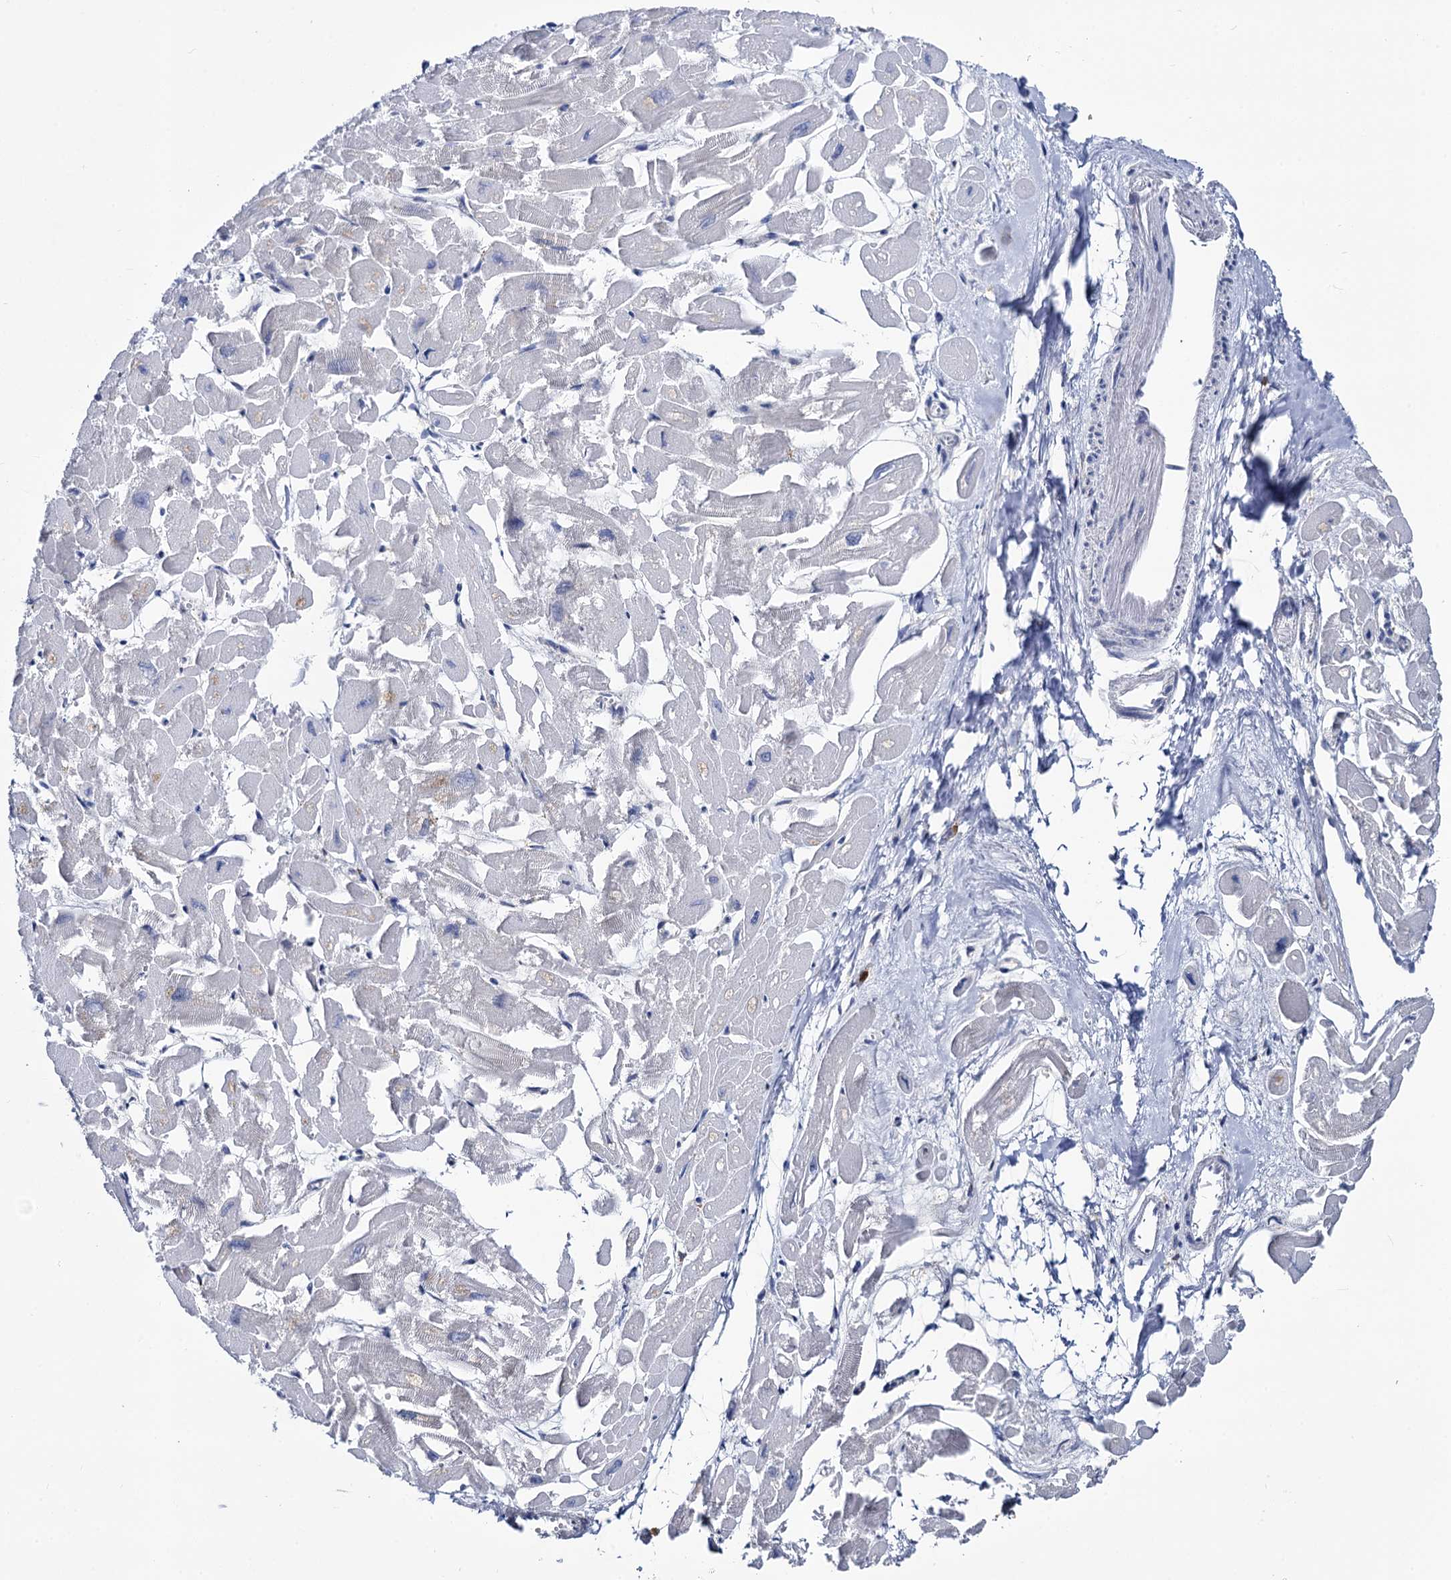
{"staining": {"intensity": "negative", "quantity": "none", "location": "none"}, "tissue": "heart muscle", "cell_type": "Cardiomyocytes", "image_type": "normal", "snomed": [{"axis": "morphology", "description": "Normal tissue, NOS"}, {"axis": "topography", "description": "Heart"}], "caption": "IHC image of normal heart muscle: human heart muscle stained with DAB displays no significant protein positivity in cardiomyocytes.", "gene": "RHOG", "patient": {"sex": "male", "age": 54}}